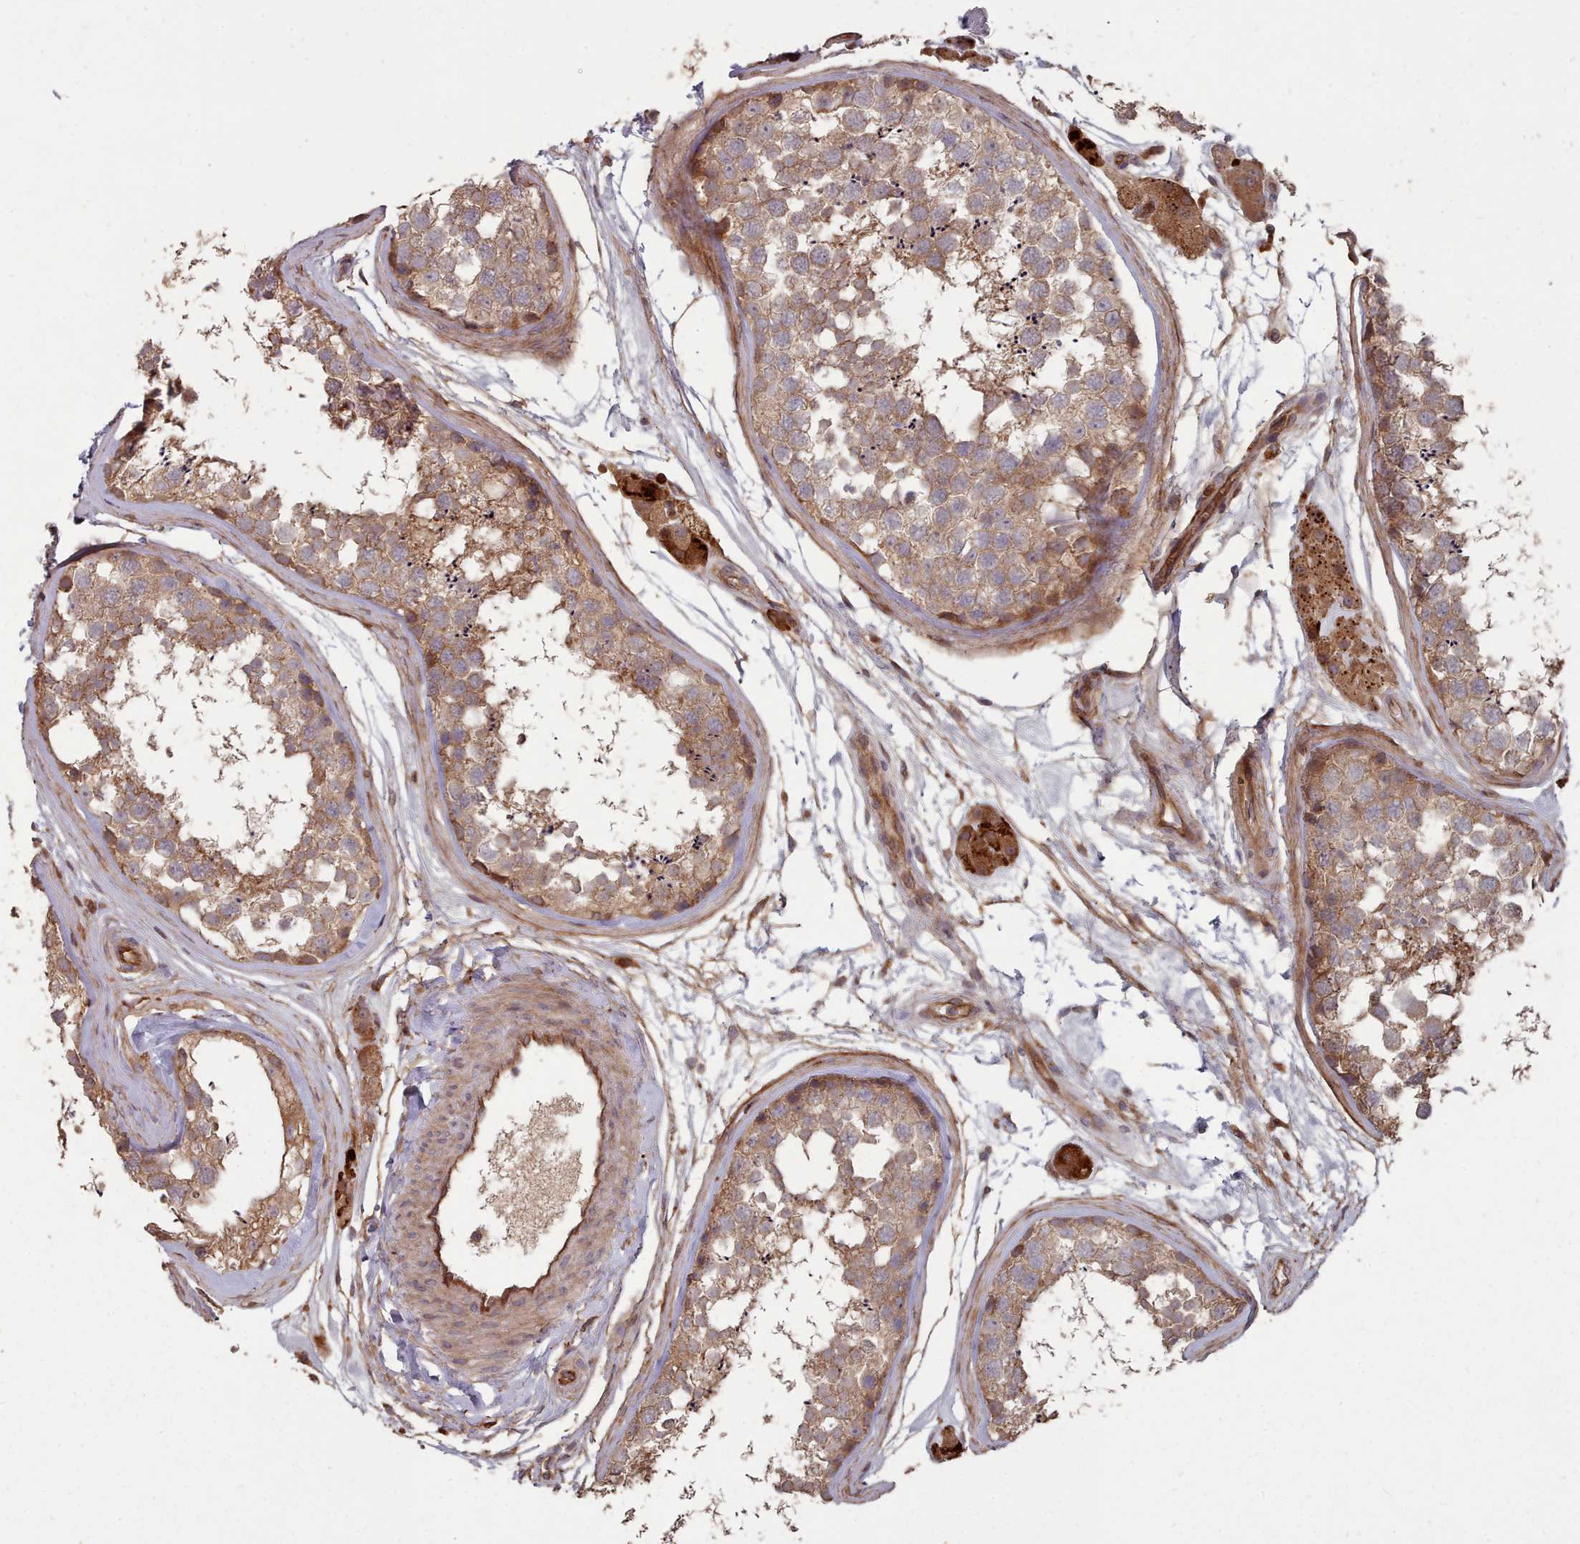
{"staining": {"intensity": "moderate", "quantity": ">75%", "location": "cytoplasmic/membranous"}, "tissue": "testis", "cell_type": "Cells in seminiferous ducts", "image_type": "normal", "snomed": [{"axis": "morphology", "description": "Normal tissue, NOS"}, {"axis": "topography", "description": "Testis"}], "caption": "This is an image of immunohistochemistry staining of benign testis, which shows moderate staining in the cytoplasmic/membranous of cells in seminiferous ducts.", "gene": "THSD7B", "patient": {"sex": "male", "age": 56}}